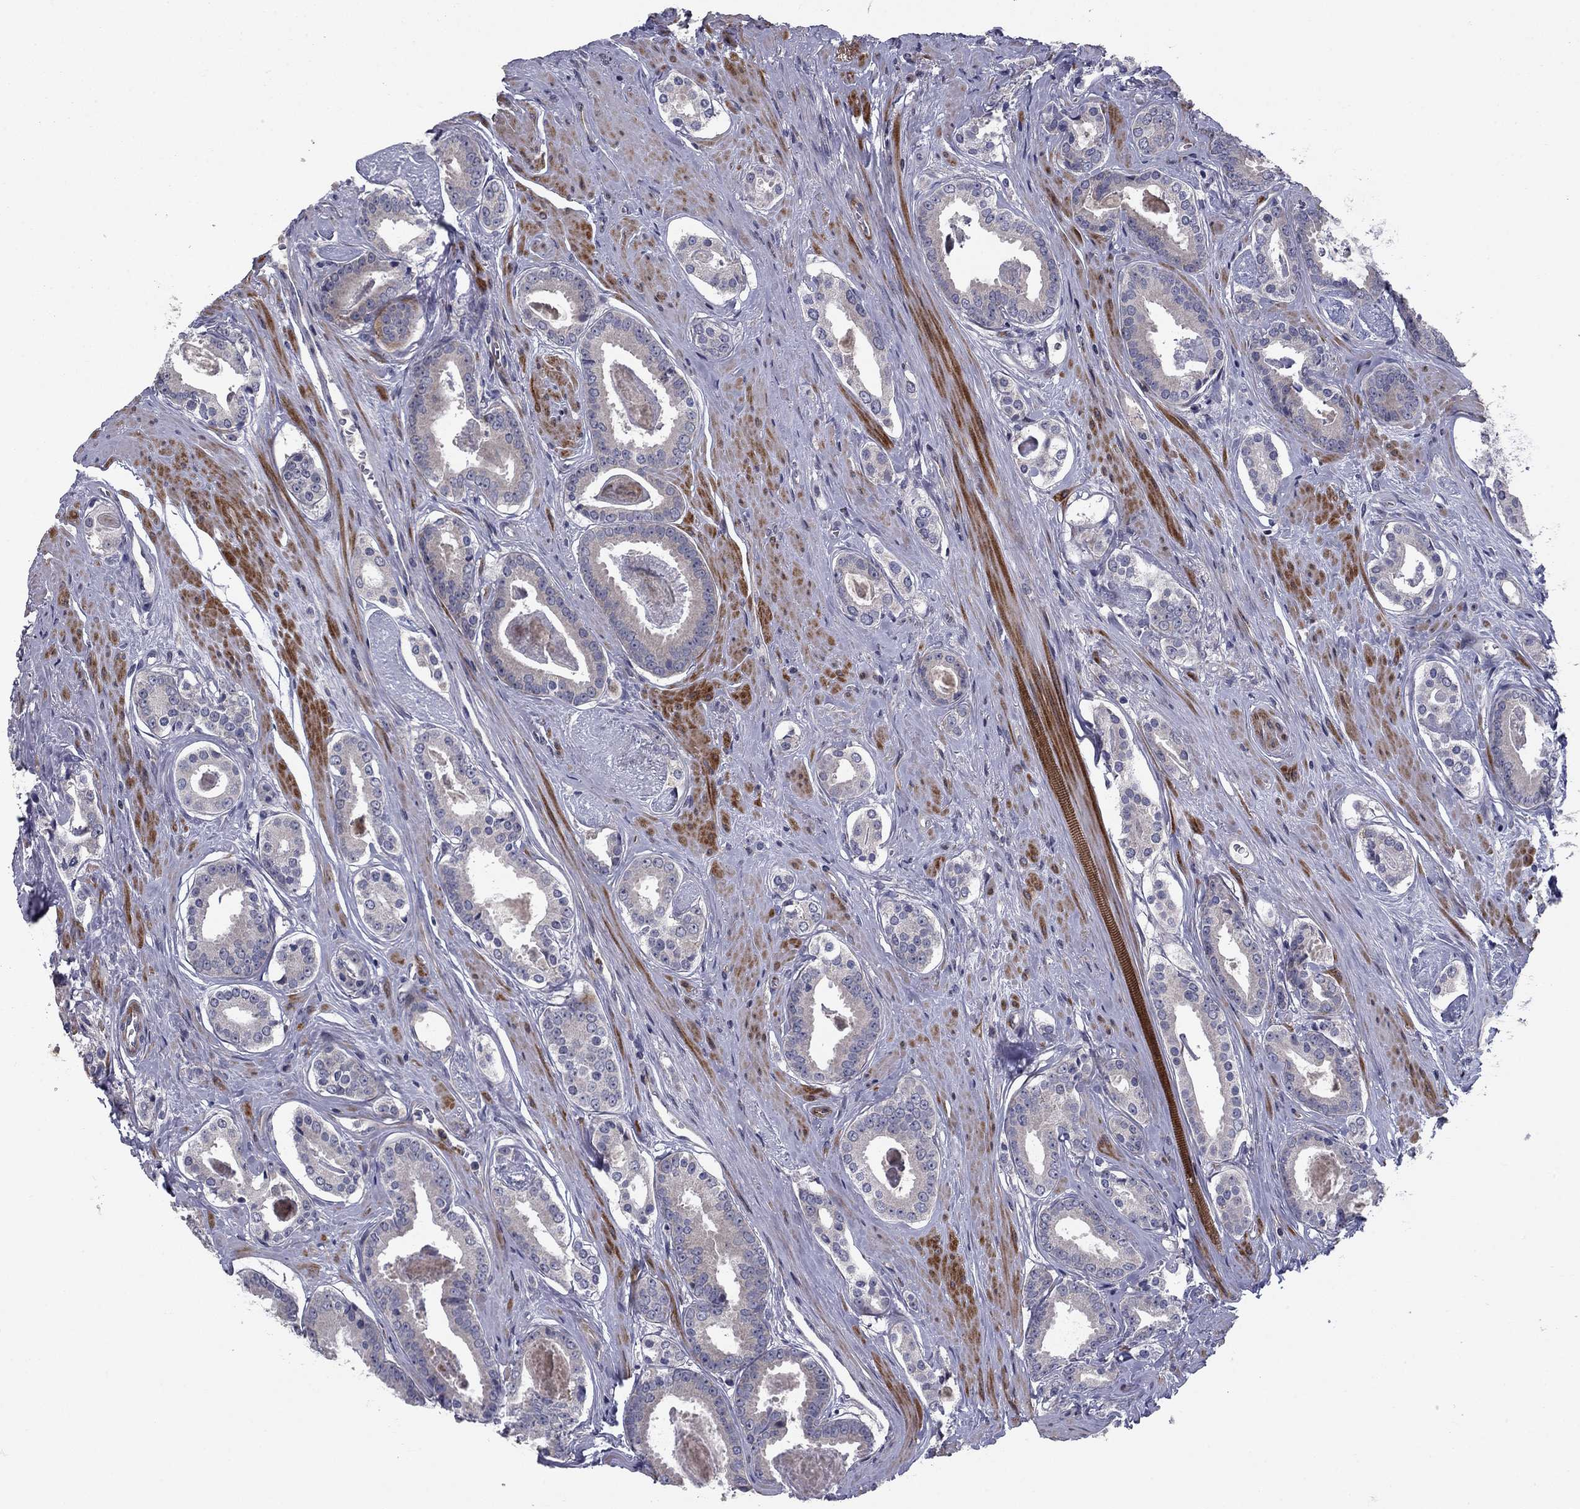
{"staining": {"intensity": "negative", "quantity": "none", "location": "none"}, "tissue": "prostate cancer", "cell_type": "Tumor cells", "image_type": "cancer", "snomed": [{"axis": "morphology", "description": "Adenocarcinoma, NOS"}, {"axis": "topography", "description": "Prostate"}], "caption": "The histopathology image displays no significant positivity in tumor cells of prostate cancer (adenocarcinoma).", "gene": "MIOS", "patient": {"sex": "male", "age": 61}}